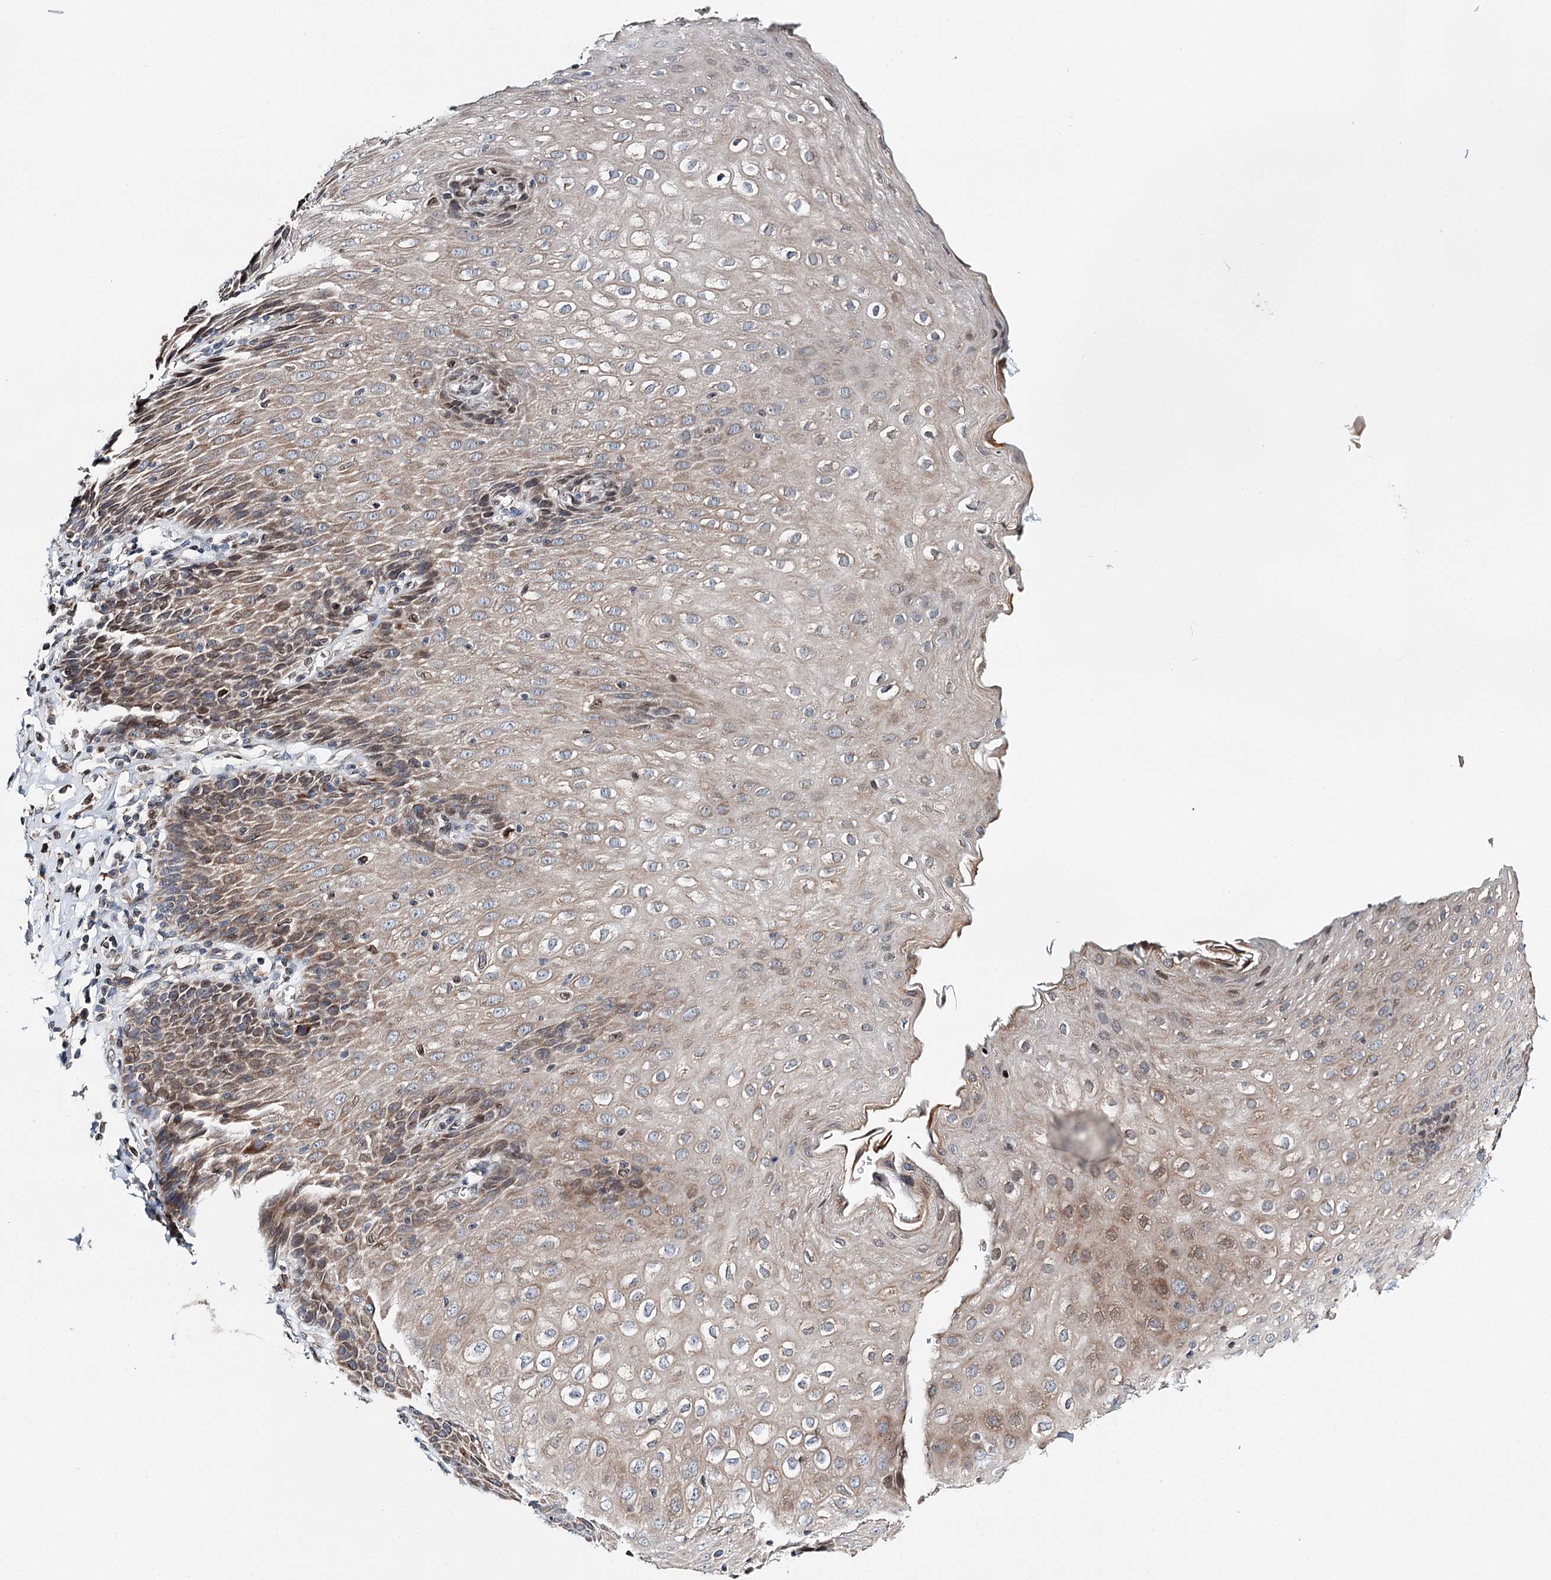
{"staining": {"intensity": "moderate", "quantity": "25%-75%", "location": "cytoplasmic/membranous"}, "tissue": "esophagus", "cell_type": "Squamous epithelial cells", "image_type": "normal", "snomed": [{"axis": "morphology", "description": "Normal tissue, NOS"}, {"axis": "topography", "description": "Esophagus"}], "caption": "This image shows immunohistochemistry staining of normal human esophagus, with medium moderate cytoplasmic/membranous staining in about 25%-75% of squamous epithelial cells.", "gene": "CFAP46", "patient": {"sex": "female", "age": 61}}